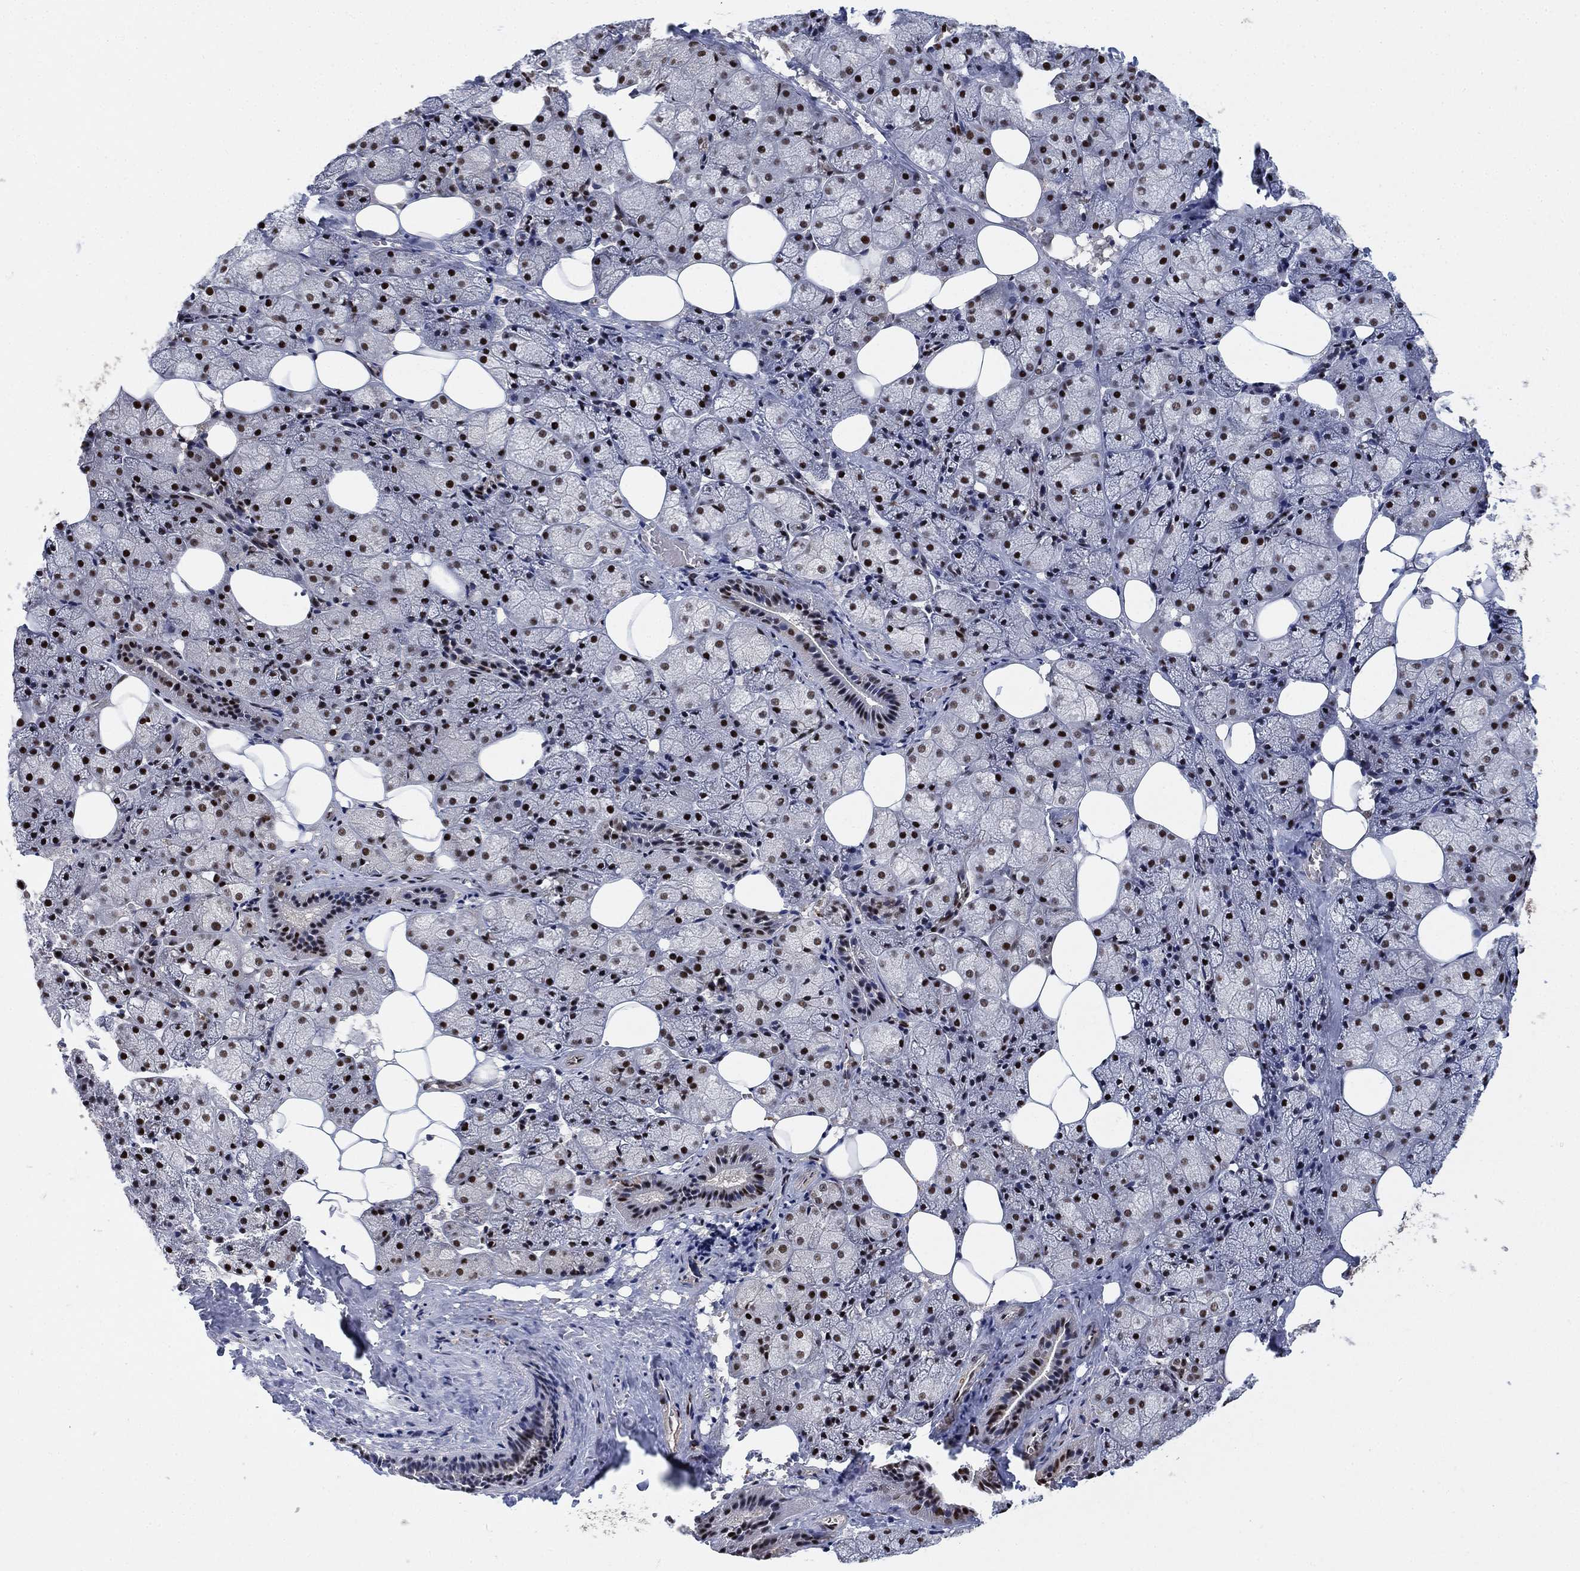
{"staining": {"intensity": "strong", "quantity": "25%-75%", "location": "nuclear"}, "tissue": "salivary gland", "cell_type": "Glandular cells", "image_type": "normal", "snomed": [{"axis": "morphology", "description": "Normal tissue, NOS"}, {"axis": "topography", "description": "Salivary gland"}], "caption": "Immunohistochemistry (IHC) of benign human salivary gland demonstrates high levels of strong nuclear staining in about 25%-75% of glandular cells. (IHC, brightfield microscopy, high magnification).", "gene": "ZSCAN30", "patient": {"sex": "male", "age": 38}}